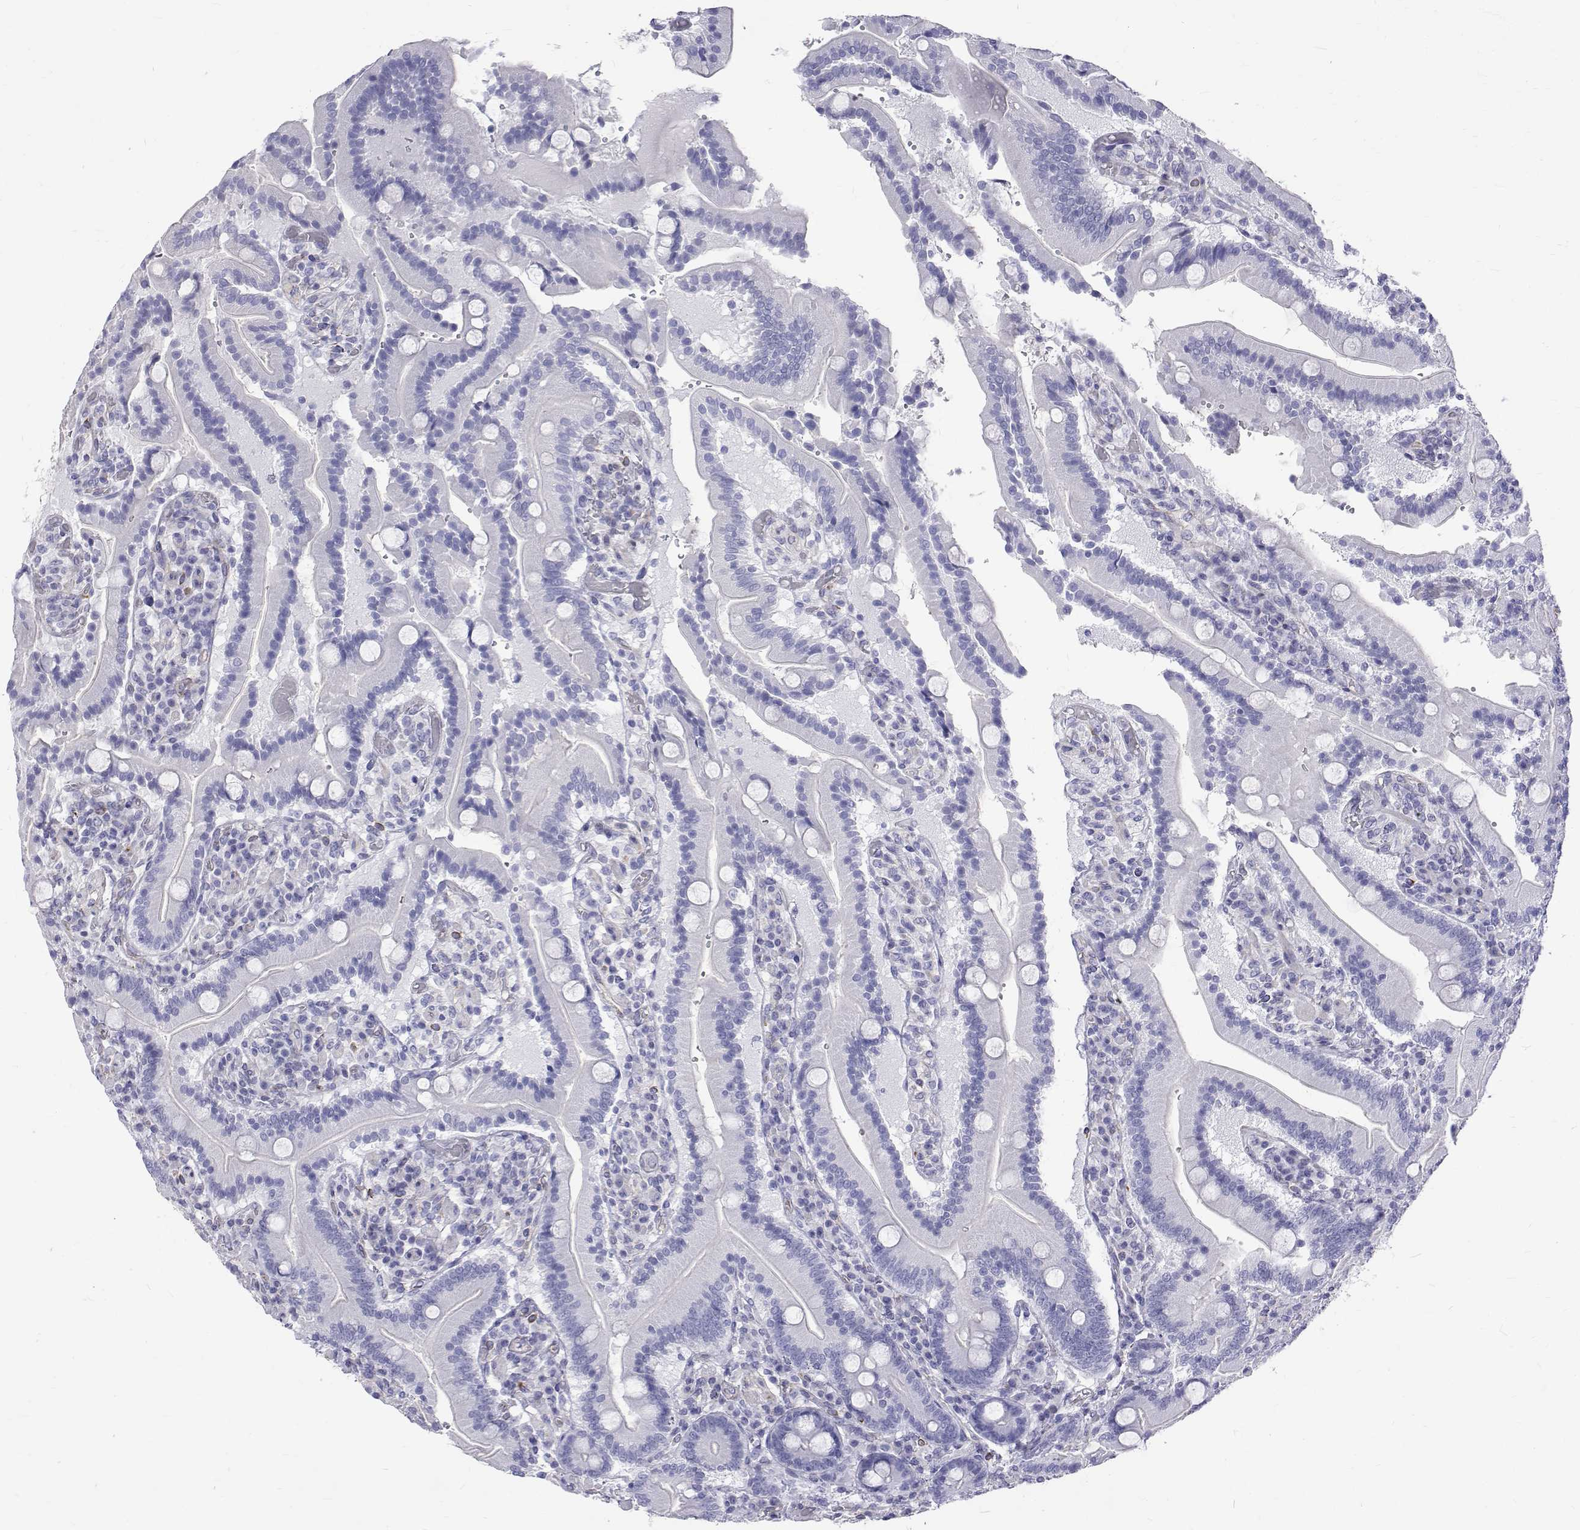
{"staining": {"intensity": "negative", "quantity": "none", "location": "none"}, "tissue": "duodenum", "cell_type": "Glandular cells", "image_type": "normal", "snomed": [{"axis": "morphology", "description": "Normal tissue, NOS"}, {"axis": "topography", "description": "Duodenum"}], "caption": "The immunohistochemistry (IHC) image has no significant staining in glandular cells of duodenum. Nuclei are stained in blue.", "gene": "OPRPN", "patient": {"sex": "female", "age": 62}}